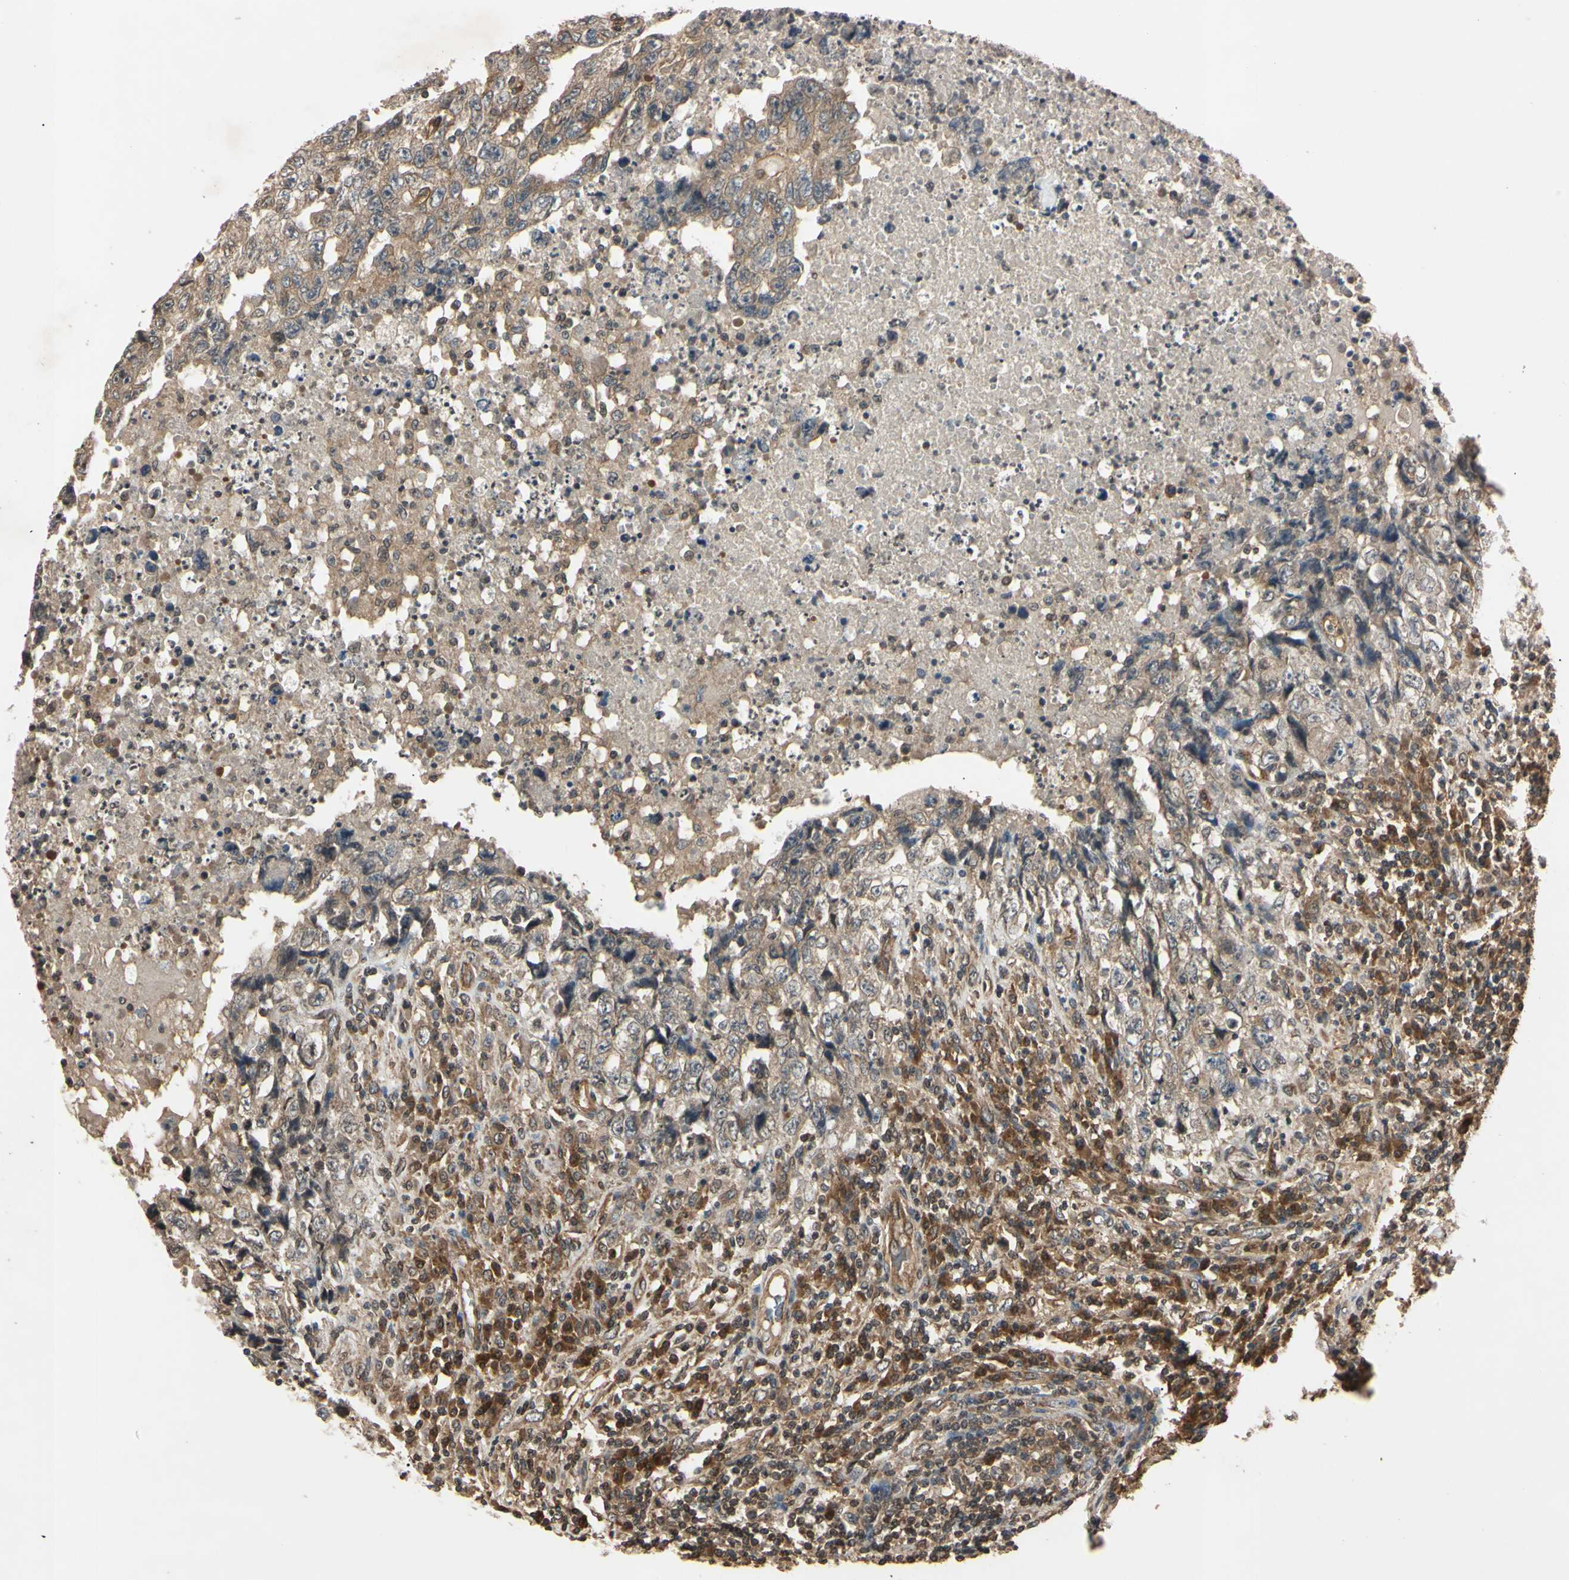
{"staining": {"intensity": "moderate", "quantity": "25%-75%", "location": "cytoplasmic/membranous"}, "tissue": "testis cancer", "cell_type": "Tumor cells", "image_type": "cancer", "snomed": [{"axis": "morphology", "description": "Necrosis, NOS"}, {"axis": "morphology", "description": "Carcinoma, Embryonal, NOS"}, {"axis": "topography", "description": "Testis"}], "caption": "Testis embryonal carcinoma stained with DAB (3,3'-diaminobenzidine) immunohistochemistry reveals medium levels of moderate cytoplasmic/membranous positivity in approximately 25%-75% of tumor cells.", "gene": "EPN1", "patient": {"sex": "male", "age": 19}}